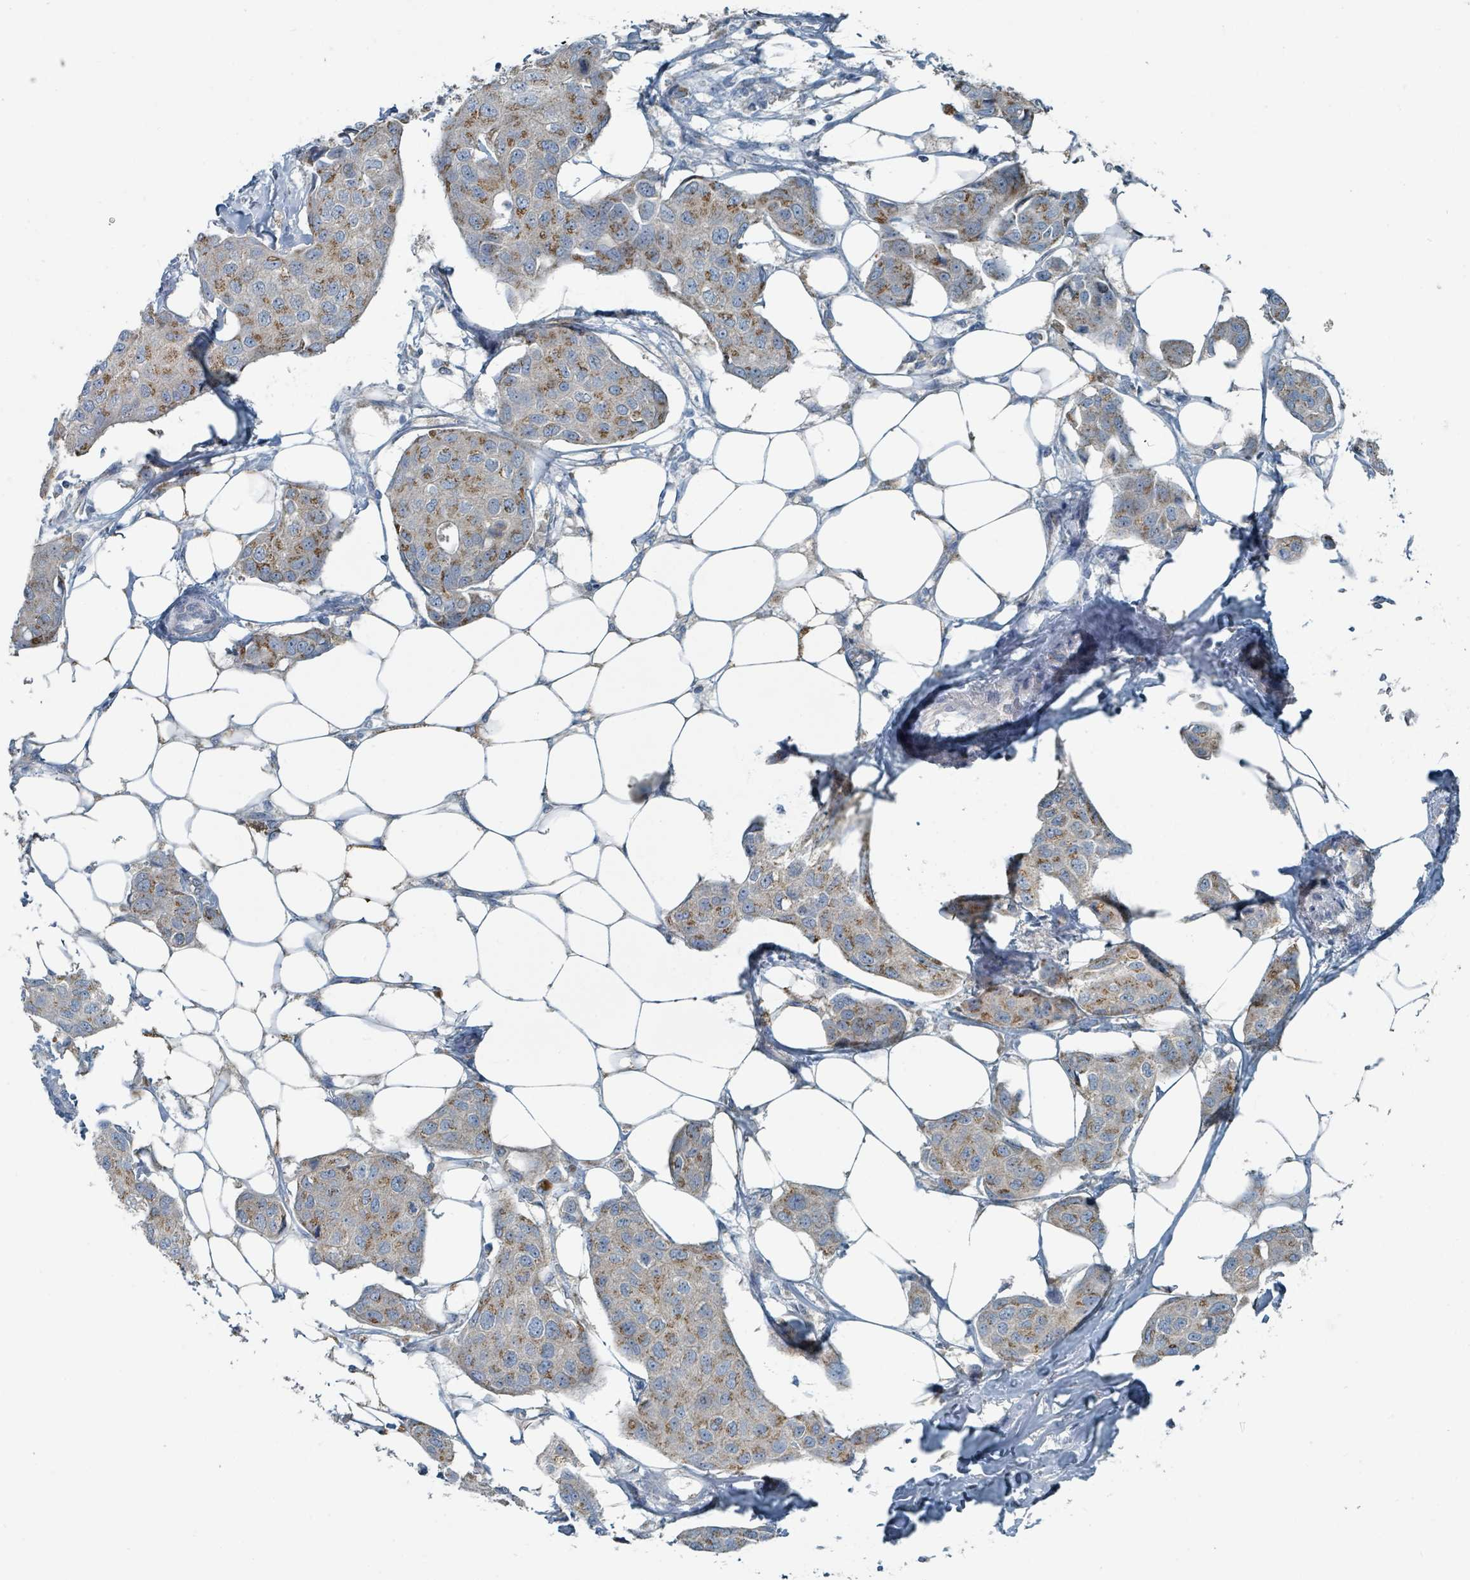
{"staining": {"intensity": "moderate", "quantity": ">75%", "location": "cytoplasmic/membranous"}, "tissue": "breast cancer", "cell_type": "Tumor cells", "image_type": "cancer", "snomed": [{"axis": "morphology", "description": "Duct carcinoma"}, {"axis": "topography", "description": "Breast"}, {"axis": "topography", "description": "Lymph node"}], "caption": "Immunohistochemical staining of human invasive ductal carcinoma (breast) demonstrates moderate cytoplasmic/membranous protein staining in approximately >75% of tumor cells.", "gene": "RASA4", "patient": {"sex": "female", "age": 80}}